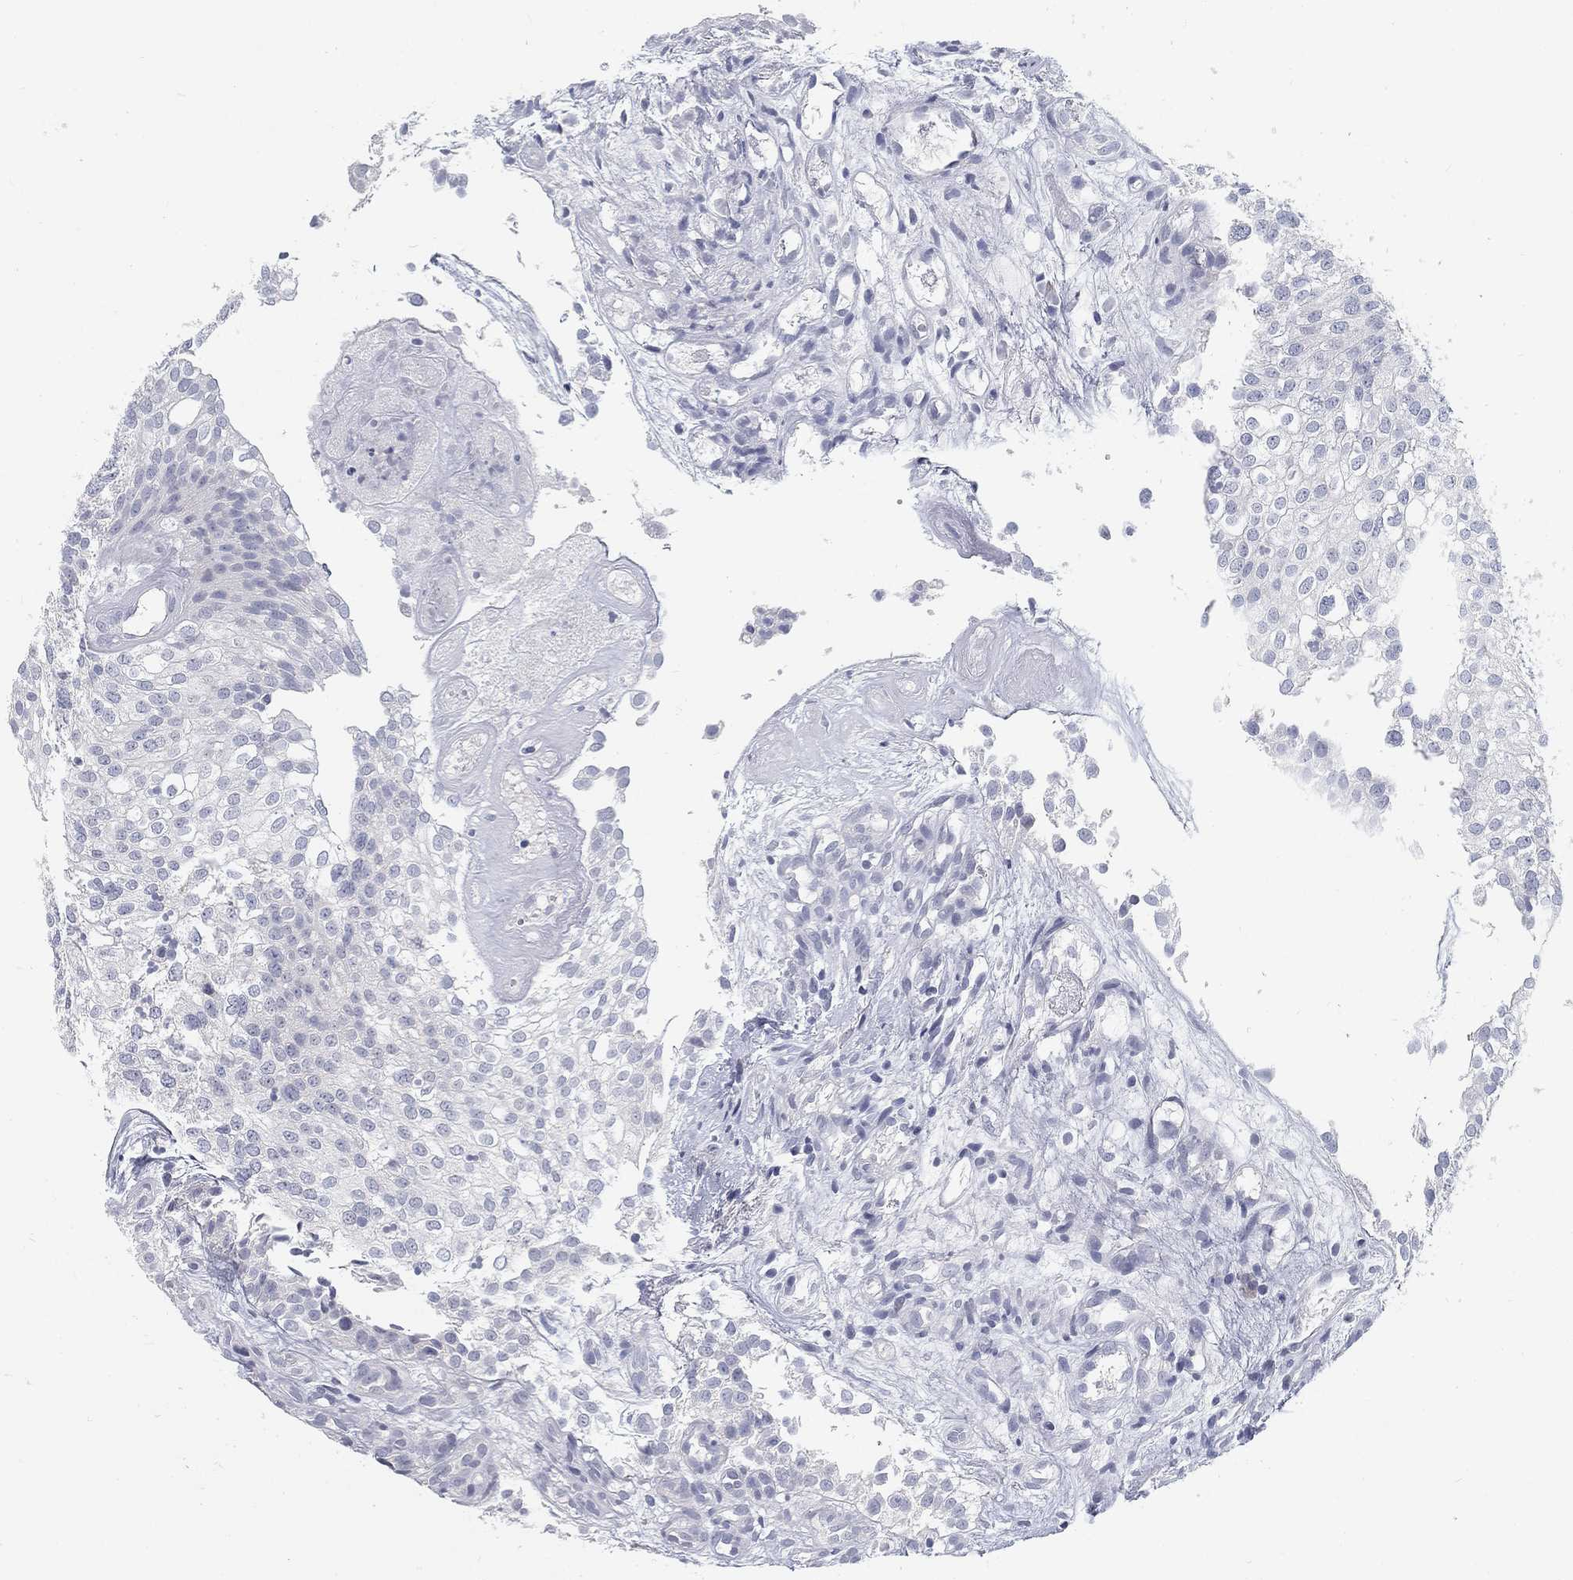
{"staining": {"intensity": "negative", "quantity": "none", "location": "none"}, "tissue": "urothelial cancer", "cell_type": "Tumor cells", "image_type": "cancer", "snomed": [{"axis": "morphology", "description": "Urothelial carcinoma, High grade"}, {"axis": "topography", "description": "Urinary bladder"}], "caption": "Human urothelial carcinoma (high-grade) stained for a protein using immunohistochemistry demonstrates no staining in tumor cells.", "gene": "ATP1A3", "patient": {"sex": "female", "age": 79}}